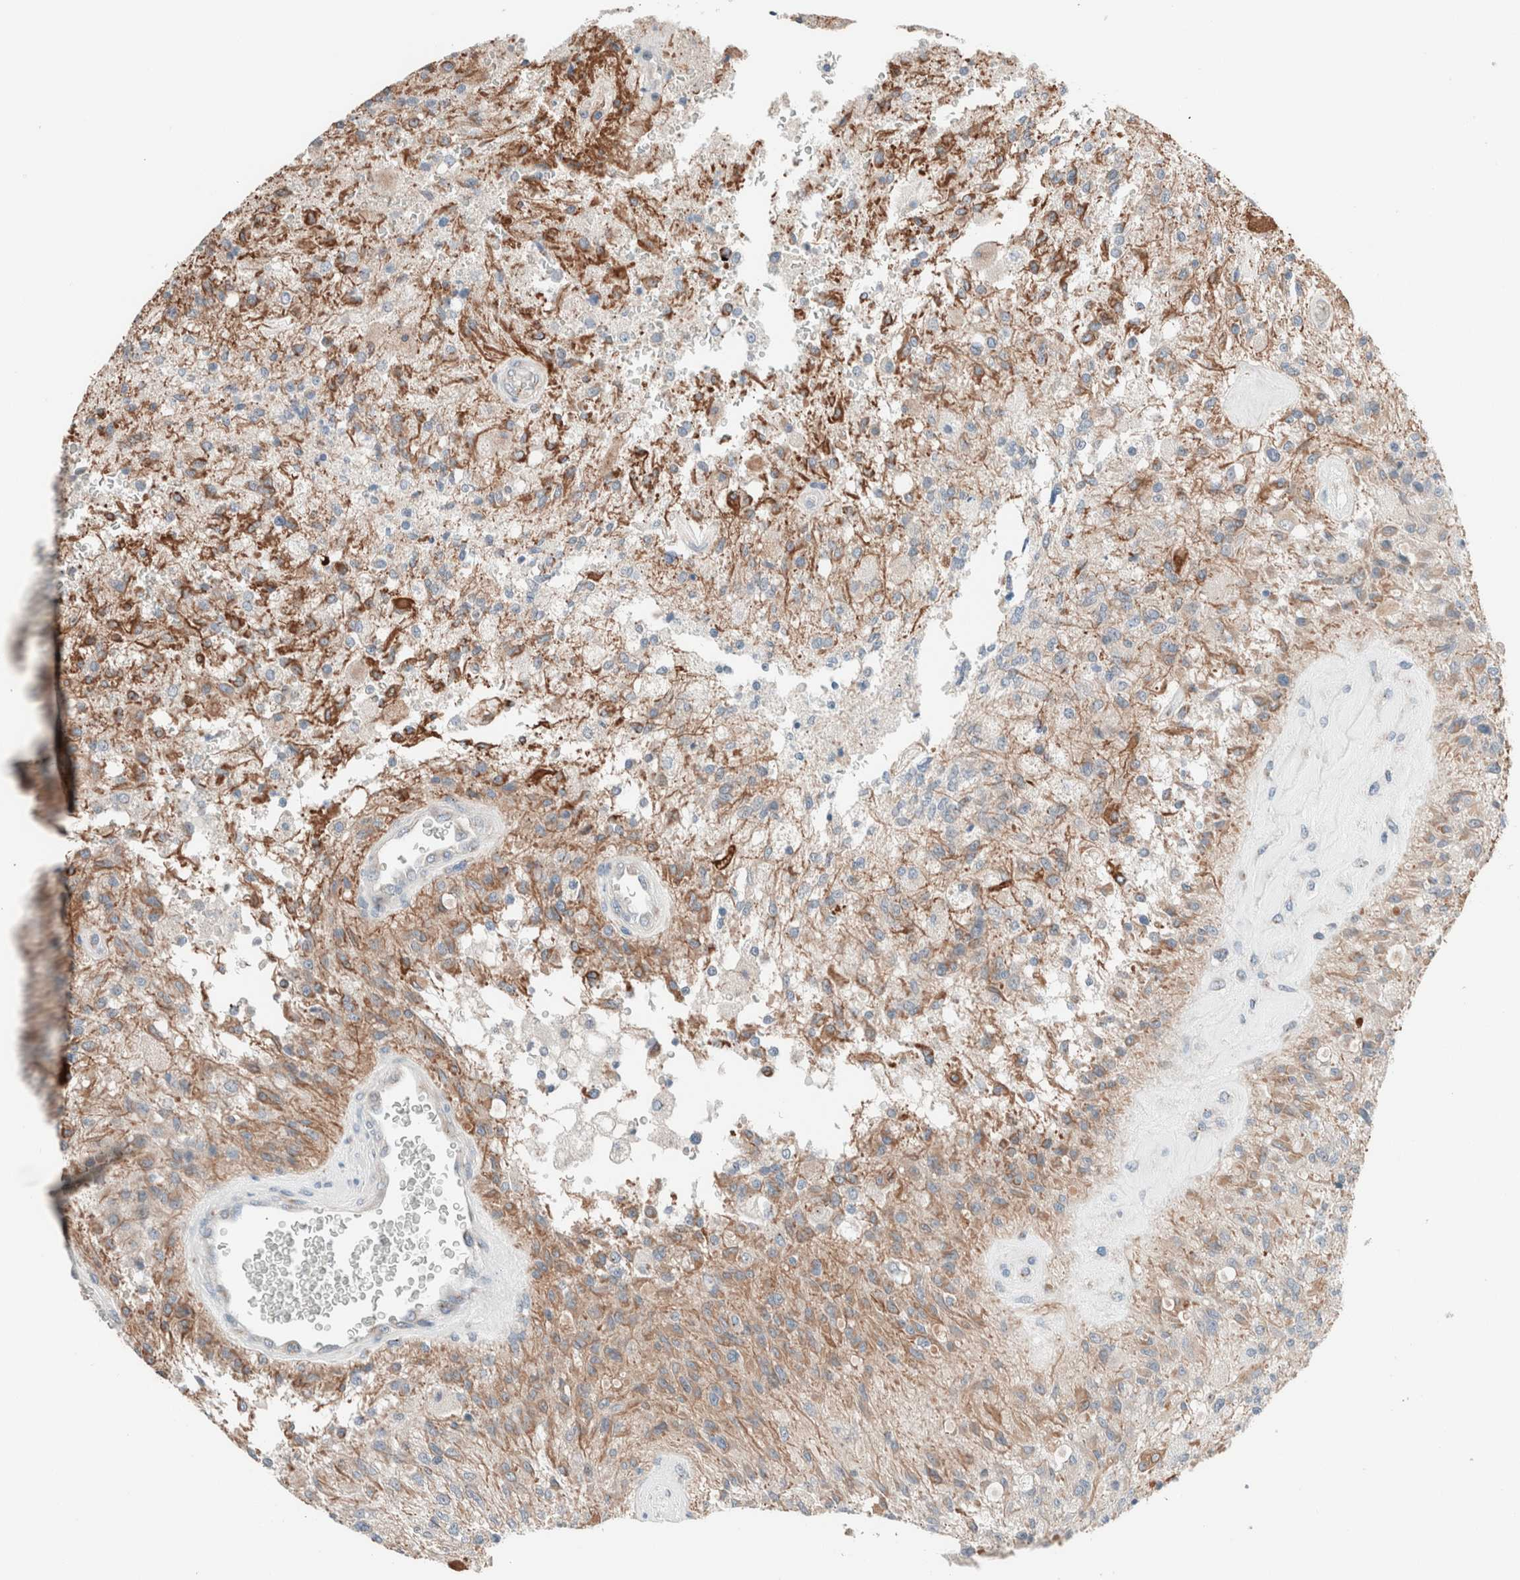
{"staining": {"intensity": "moderate", "quantity": "<25%", "location": "cytoplasmic/membranous"}, "tissue": "glioma", "cell_type": "Tumor cells", "image_type": "cancer", "snomed": [{"axis": "morphology", "description": "Normal tissue, NOS"}, {"axis": "morphology", "description": "Glioma, malignant, High grade"}, {"axis": "topography", "description": "Cerebral cortex"}], "caption": "Malignant glioma (high-grade) tissue exhibits moderate cytoplasmic/membranous expression in about <25% of tumor cells (DAB = brown stain, brightfield microscopy at high magnification).", "gene": "CASC3", "patient": {"sex": "male", "age": 77}}